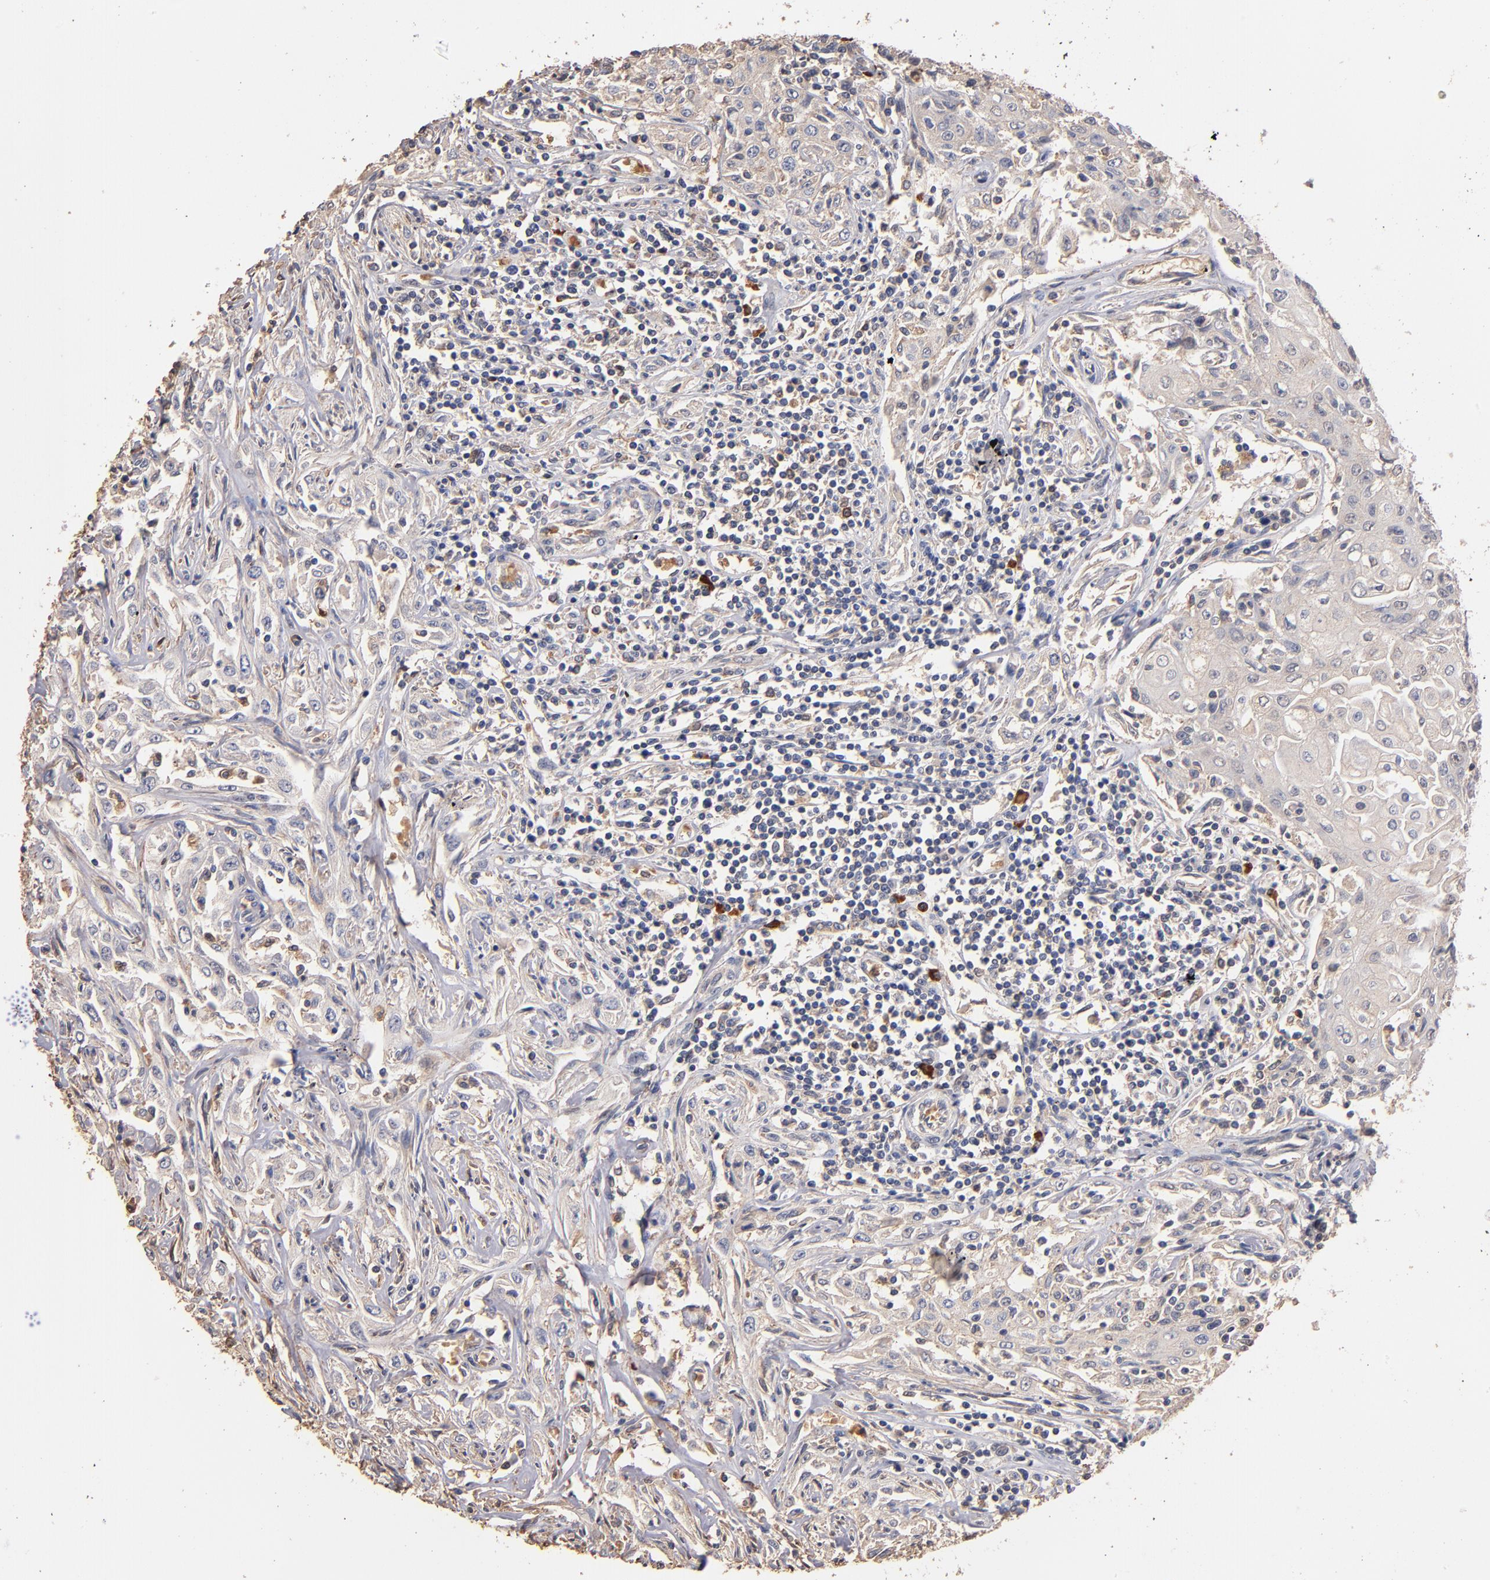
{"staining": {"intensity": "weak", "quantity": ">75%", "location": "cytoplasmic/membranous"}, "tissue": "head and neck cancer", "cell_type": "Tumor cells", "image_type": "cancer", "snomed": [{"axis": "morphology", "description": "Squamous cell carcinoma, NOS"}, {"axis": "topography", "description": "Oral tissue"}, {"axis": "topography", "description": "Head-Neck"}], "caption": "Head and neck squamous cell carcinoma was stained to show a protein in brown. There is low levels of weak cytoplasmic/membranous staining in about >75% of tumor cells. The staining was performed using DAB to visualize the protein expression in brown, while the nuclei were stained in blue with hematoxylin (Magnification: 20x).", "gene": "RO60", "patient": {"sex": "female", "age": 76}}